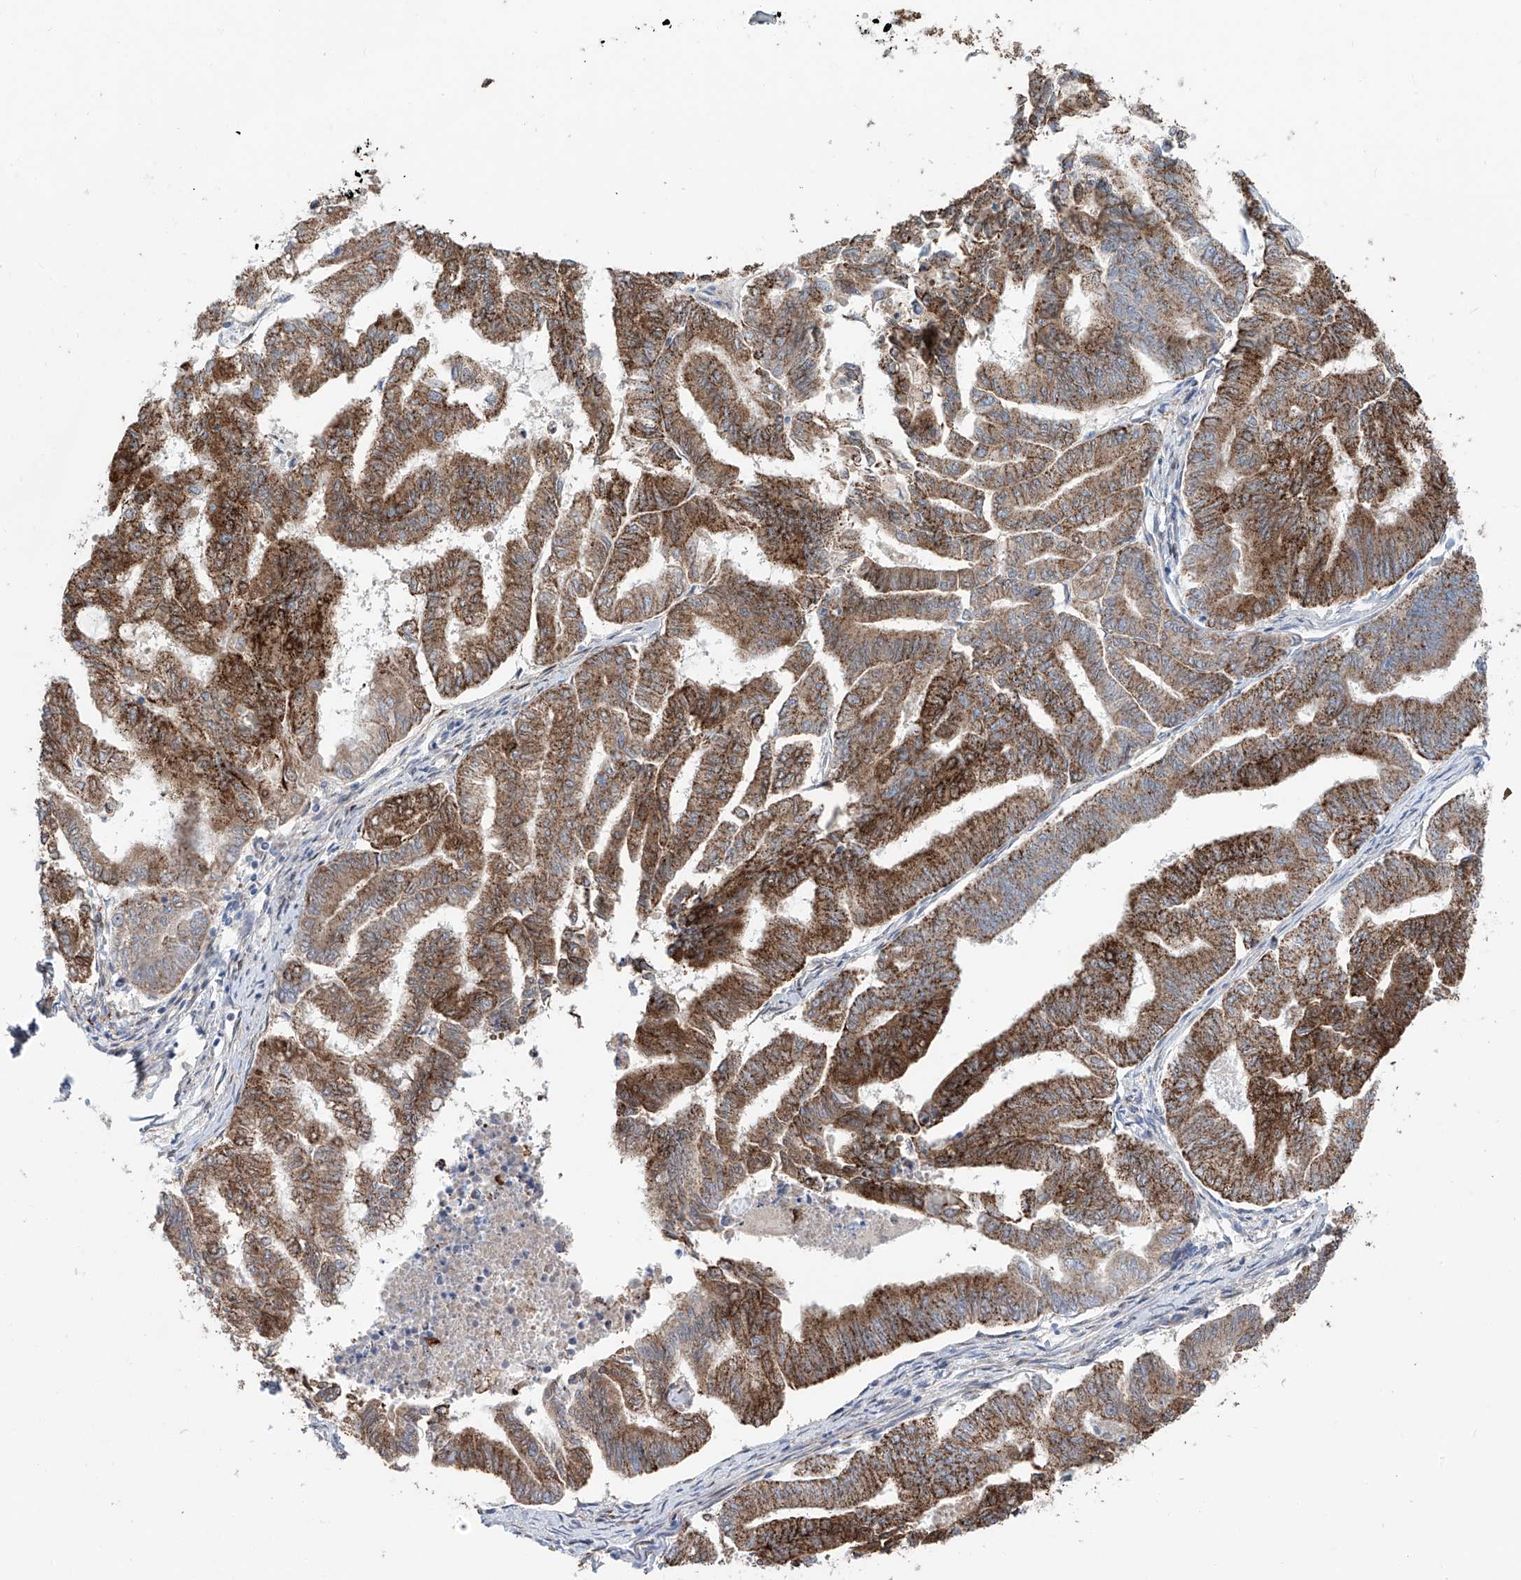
{"staining": {"intensity": "strong", "quantity": ">75%", "location": "cytoplasmic/membranous"}, "tissue": "endometrial cancer", "cell_type": "Tumor cells", "image_type": "cancer", "snomed": [{"axis": "morphology", "description": "Adenocarcinoma, NOS"}, {"axis": "topography", "description": "Endometrium"}], "caption": "Immunohistochemical staining of human endometrial adenocarcinoma reveals strong cytoplasmic/membranous protein expression in about >75% of tumor cells.", "gene": "ALDH6A1", "patient": {"sex": "female", "age": 79}}